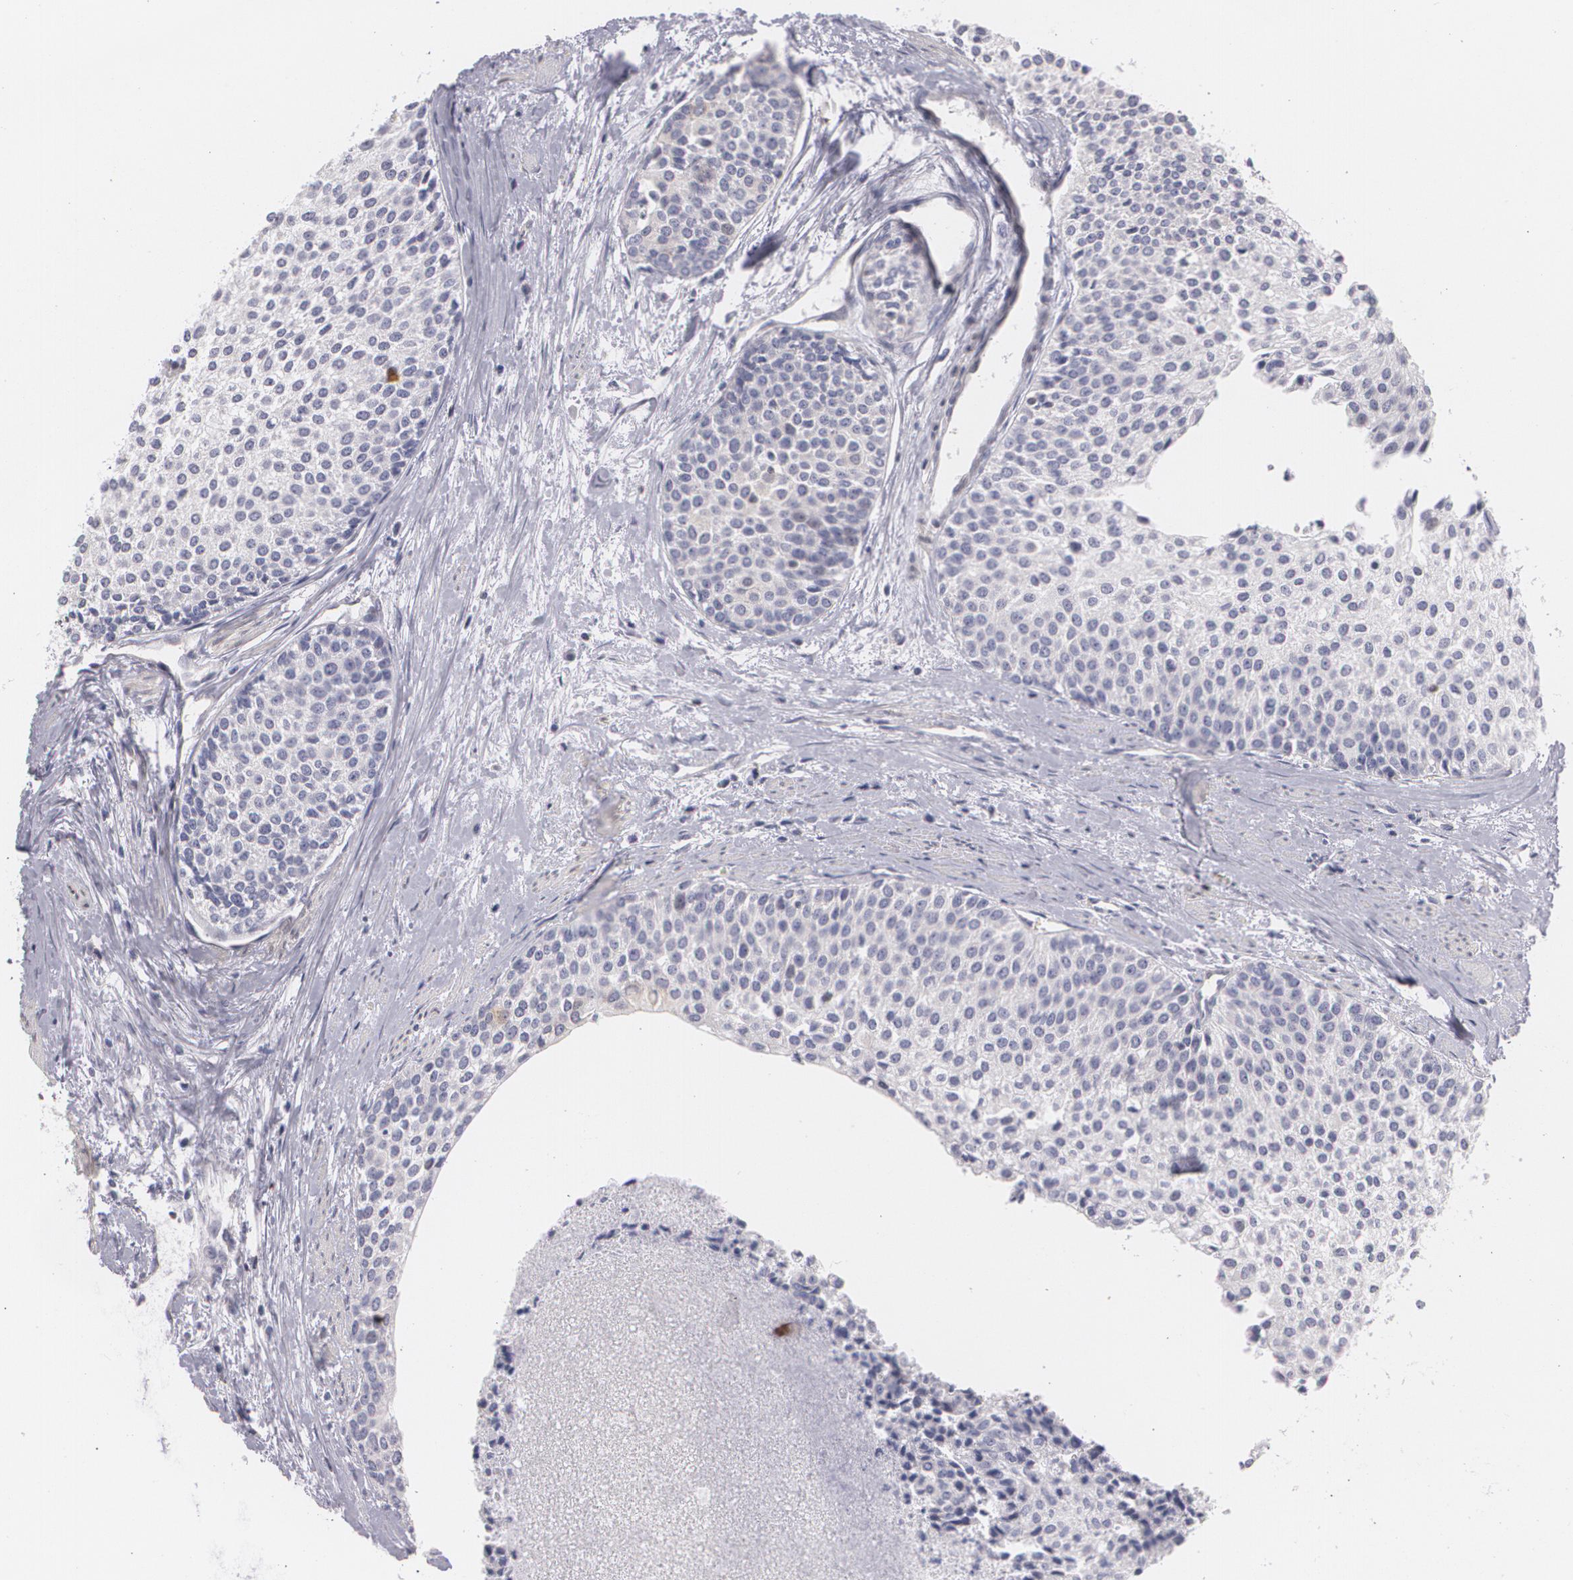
{"staining": {"intensity": "negative", "quantity": "none", "location": "none"}, "tissue": "urothelial cancer", "cell_type": "Tumor cells", "image_type": "cancer", "snomed": [{"axis": "morphology", "description": "Urothelial carcinoma, Low grade"}, {"axis": "topography", "description": "Urinary bladder"}], "caption": "Low-grade urothelial carcinoma was stained to show a protein in brown. There is no significant positivity in tumor cells.", "gene": "ZBTB16", "patient": {"sex": "female", "age": 73}}